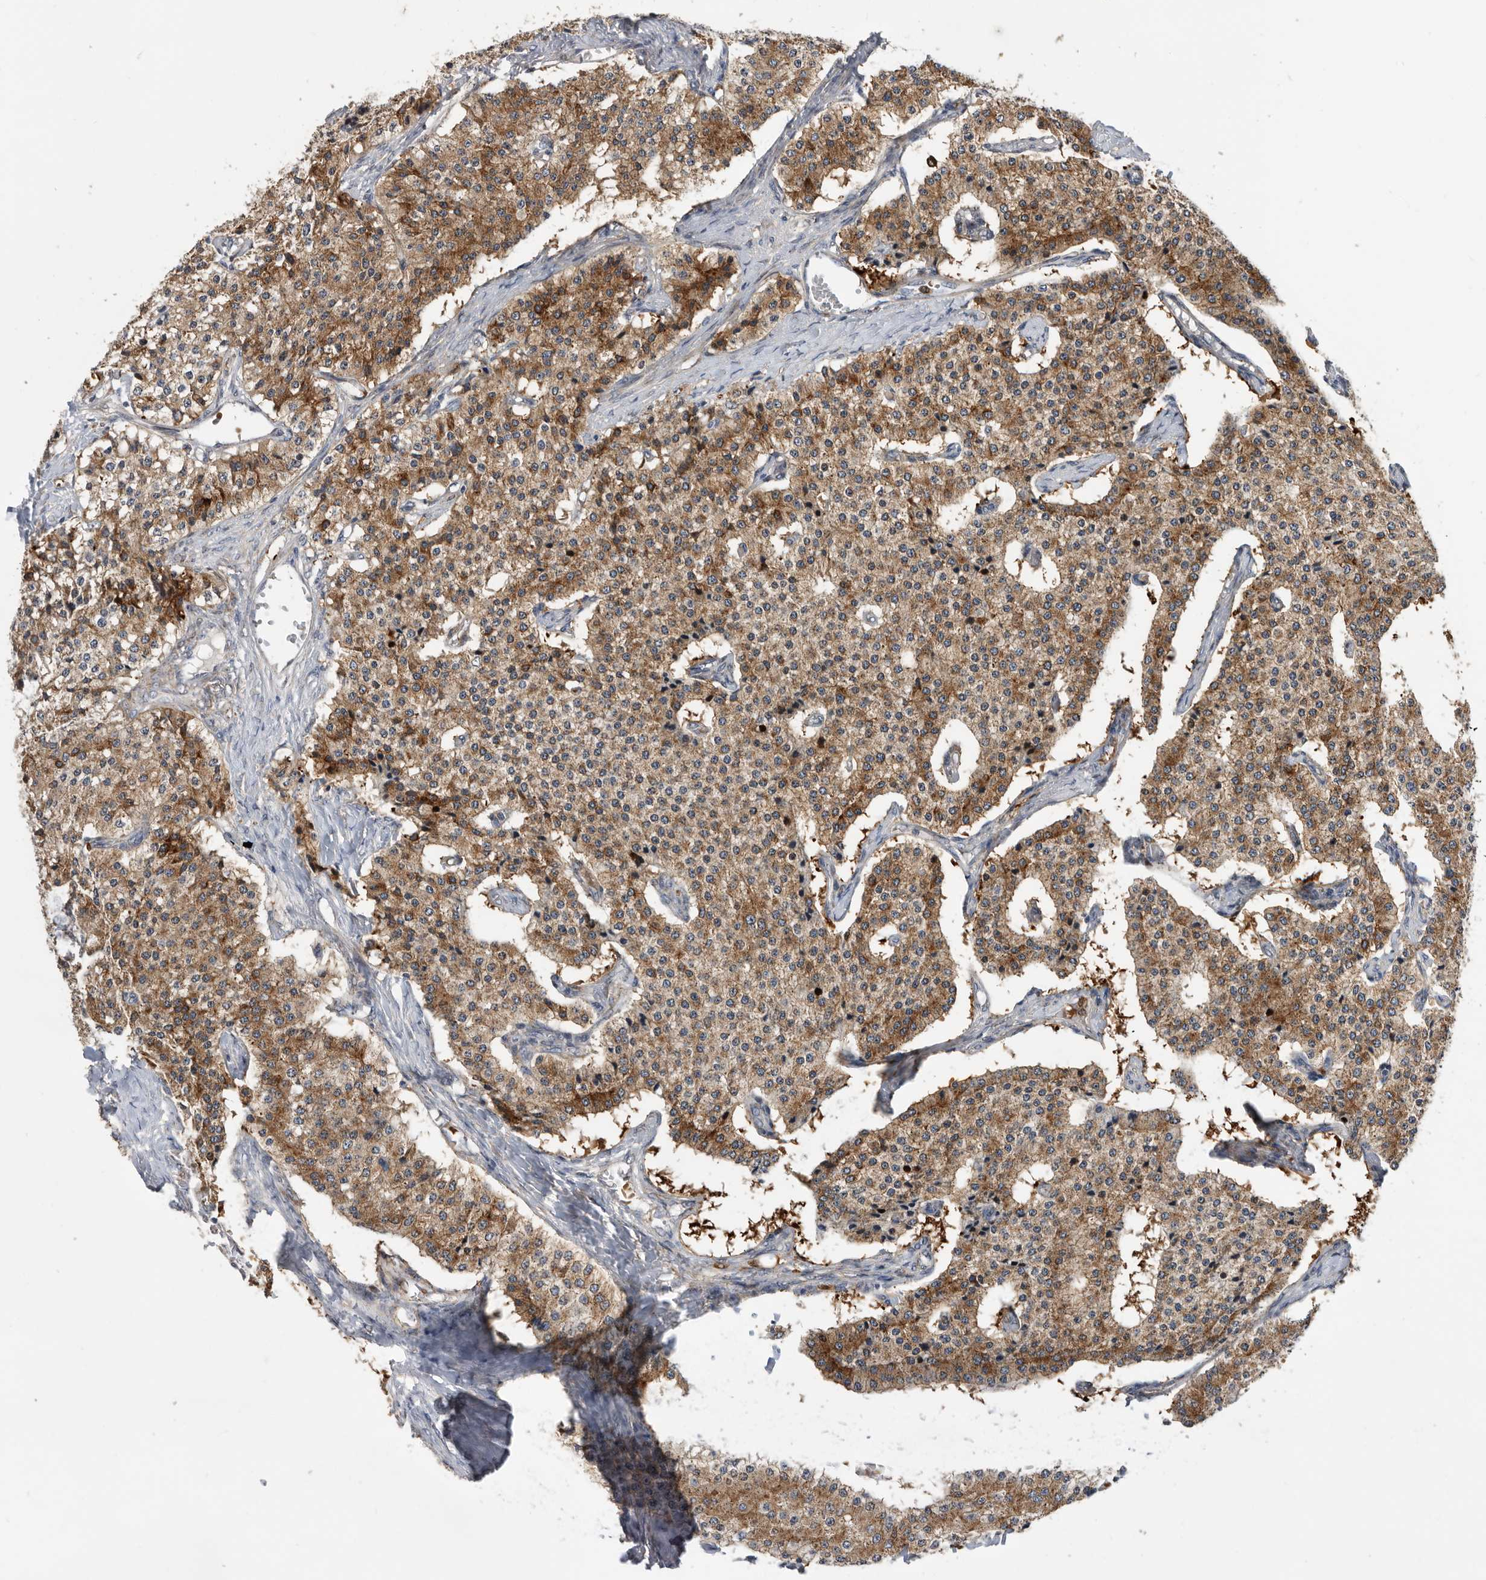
{"staining": {"intensity": "moderate", "quantity": ">75%", "location": "cytoplasmic/membranous"}, "tissue": "carcinoid", "cell_type": "Tumor cells", "image_type": "cancer", "snomed": [{"axis": "morphology", "description": "Carcinoid, malignant, NOS"}, {"axis": "topography", "description": "Colon"}], "caption": "Tumor cells demonstrate moderate cytoplasmic/membranous positivity in about >75% of cells in carcinoid (malignant).", "gene": "CRISPLD2", "patient": {"sex": "female", "age": 52}}